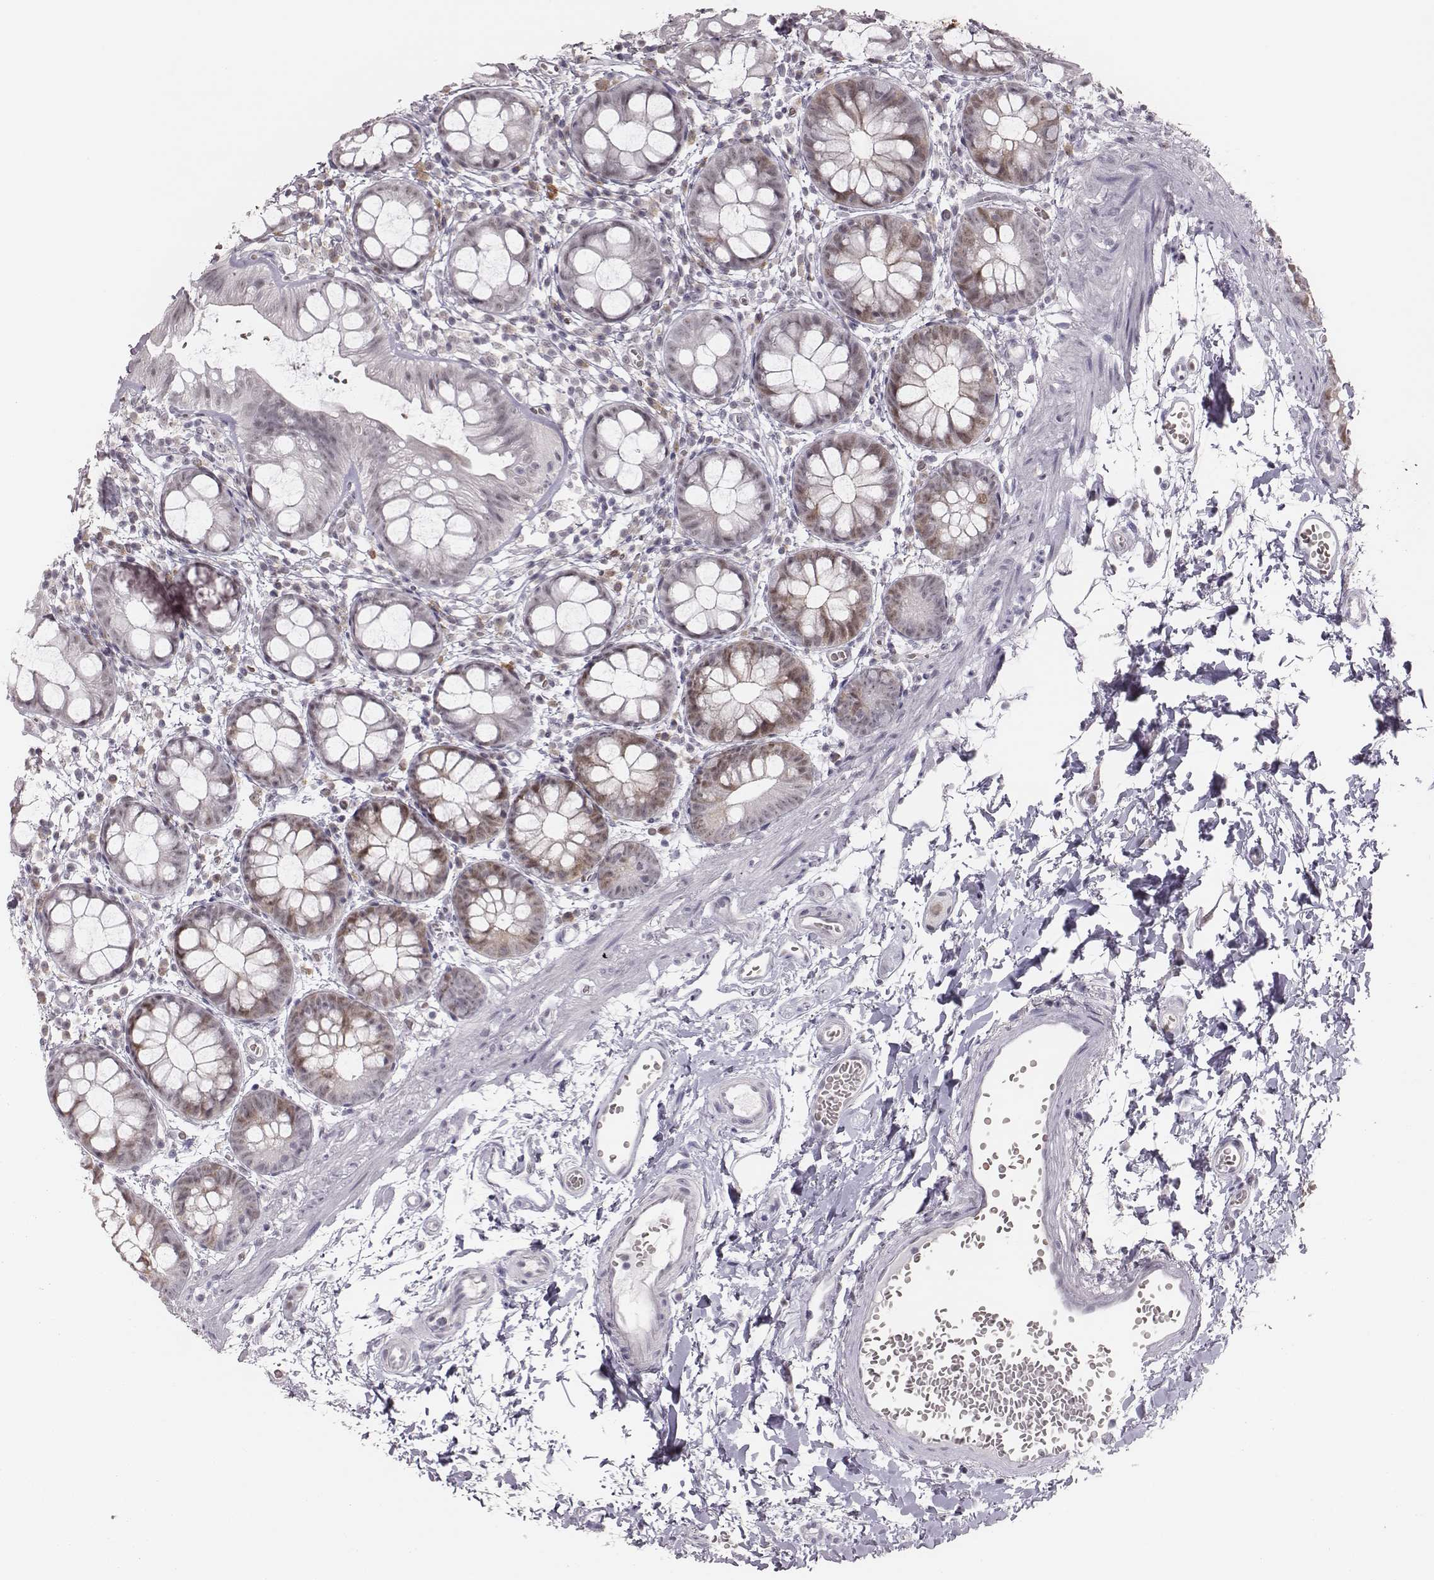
{"staining": {"intensity": "moderate", "quantity": "<25%", "location": "cytoplasmic/membranous,nuclear"}, "tissue": "rectum", "cell_type": "Glandular cells", "image_type": "normal", "snomed": [{"axis": "morphology", "description": "Normal tissue, NOS"}, {"axis": "topography", "description": "Rectum"}], "caption": "A brown stain shows moderate cytoplasmic/membranous,nuclear positivity of a protein in glandular cells of benign rectum. The protein is shown in brown color, while the nuclei are stained blue.", "gene": "PBK", "patient": {"sex": "male", "age": 57}}